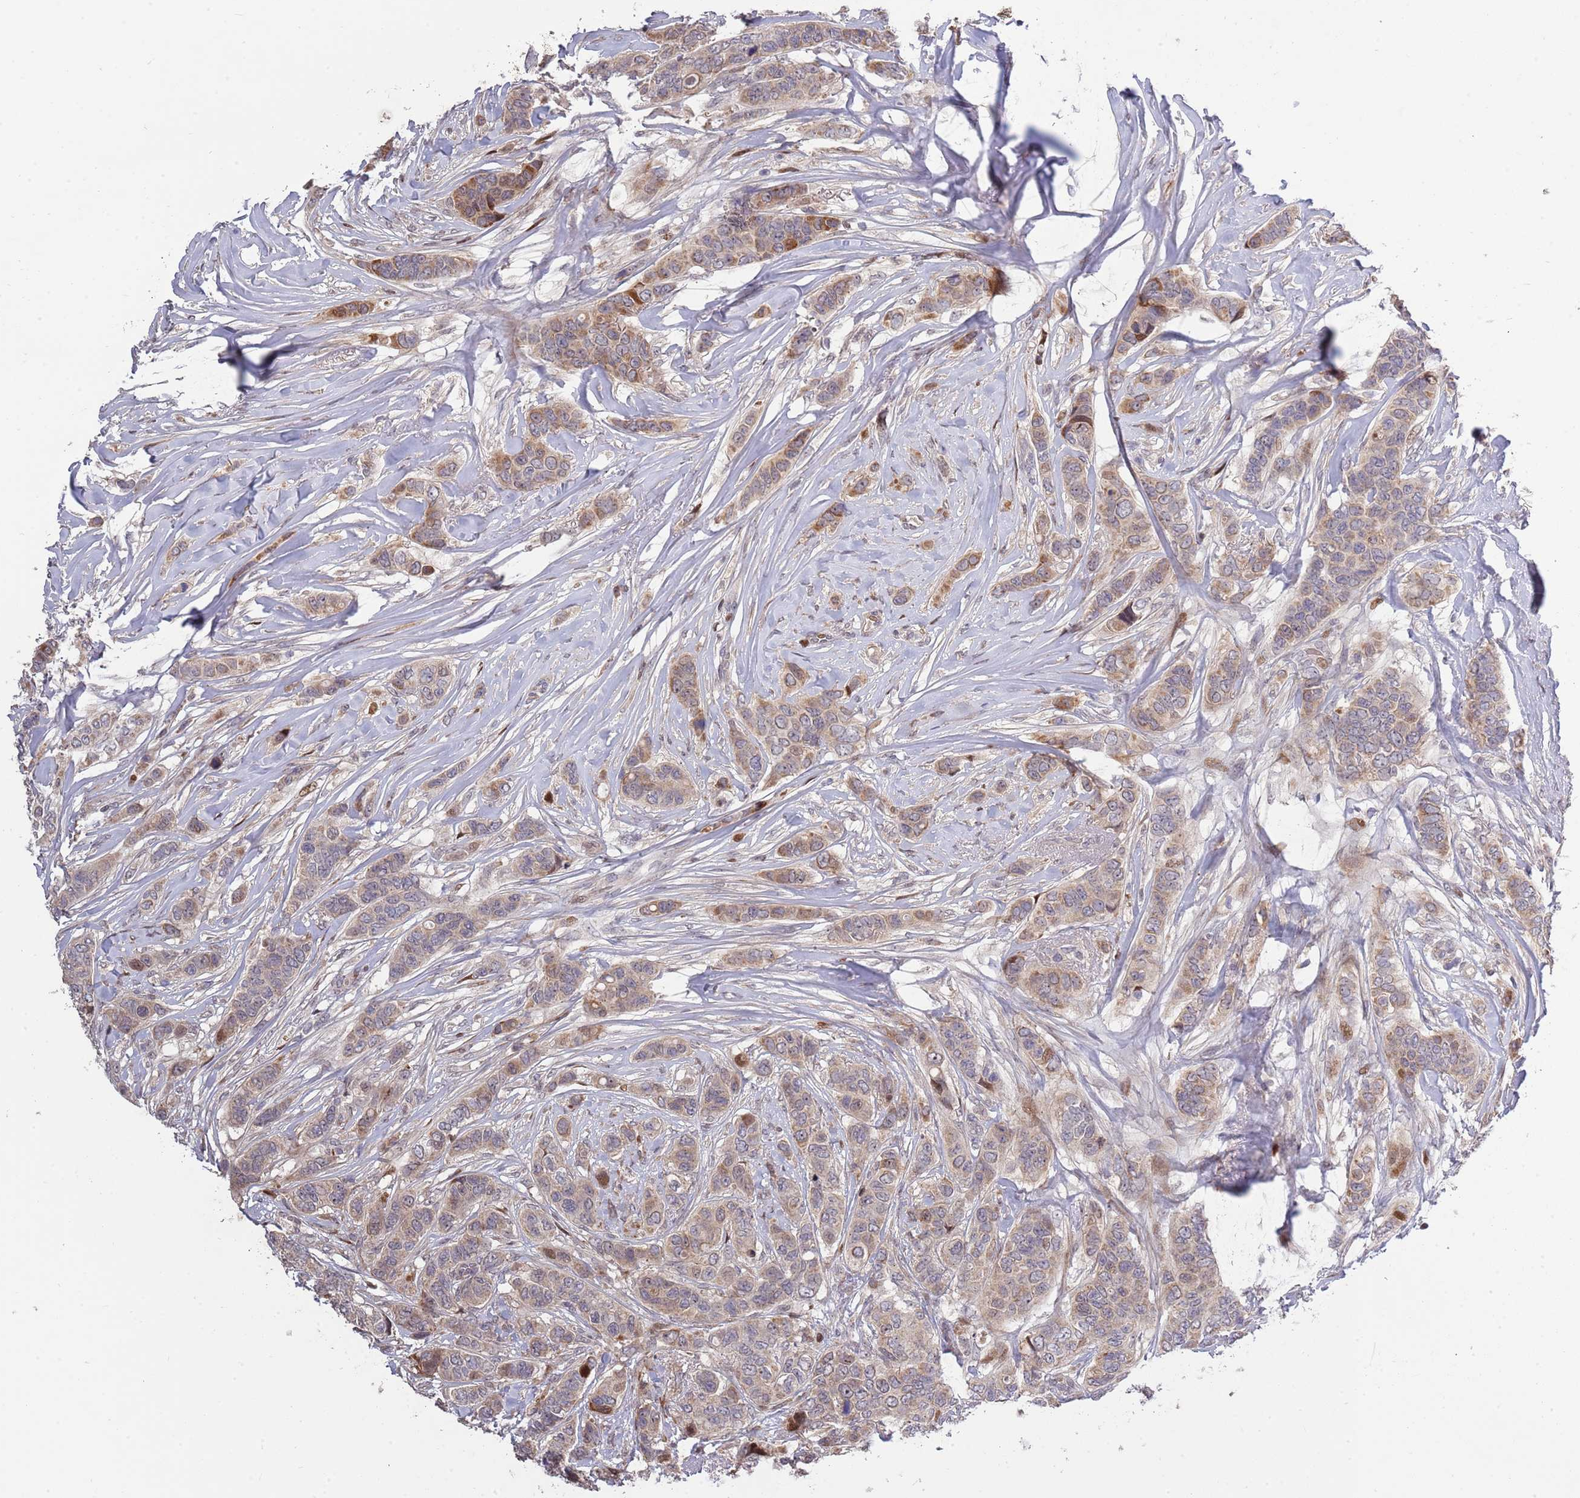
{"staining": {"intensity": "weak", "quantity": ">75%", "location": "cytoplasmic/membranous"}, "tissue": "breast cancer", "cell_type": "Tumor cells", "image_type": "cancer", "snomed": [{"axis": "morphology", "description": "Lobular carcinoma"}, {"axis": "topography", "description": "Breast"}], "caption": "Protein analysis of breast lobular carcinoma tissue exhibits weak cytoplasmic/membranous expression in about >75% of tumor cells.", "gene": "SYNDIG1L", "patient": {"sex": "female", "age": 51}}